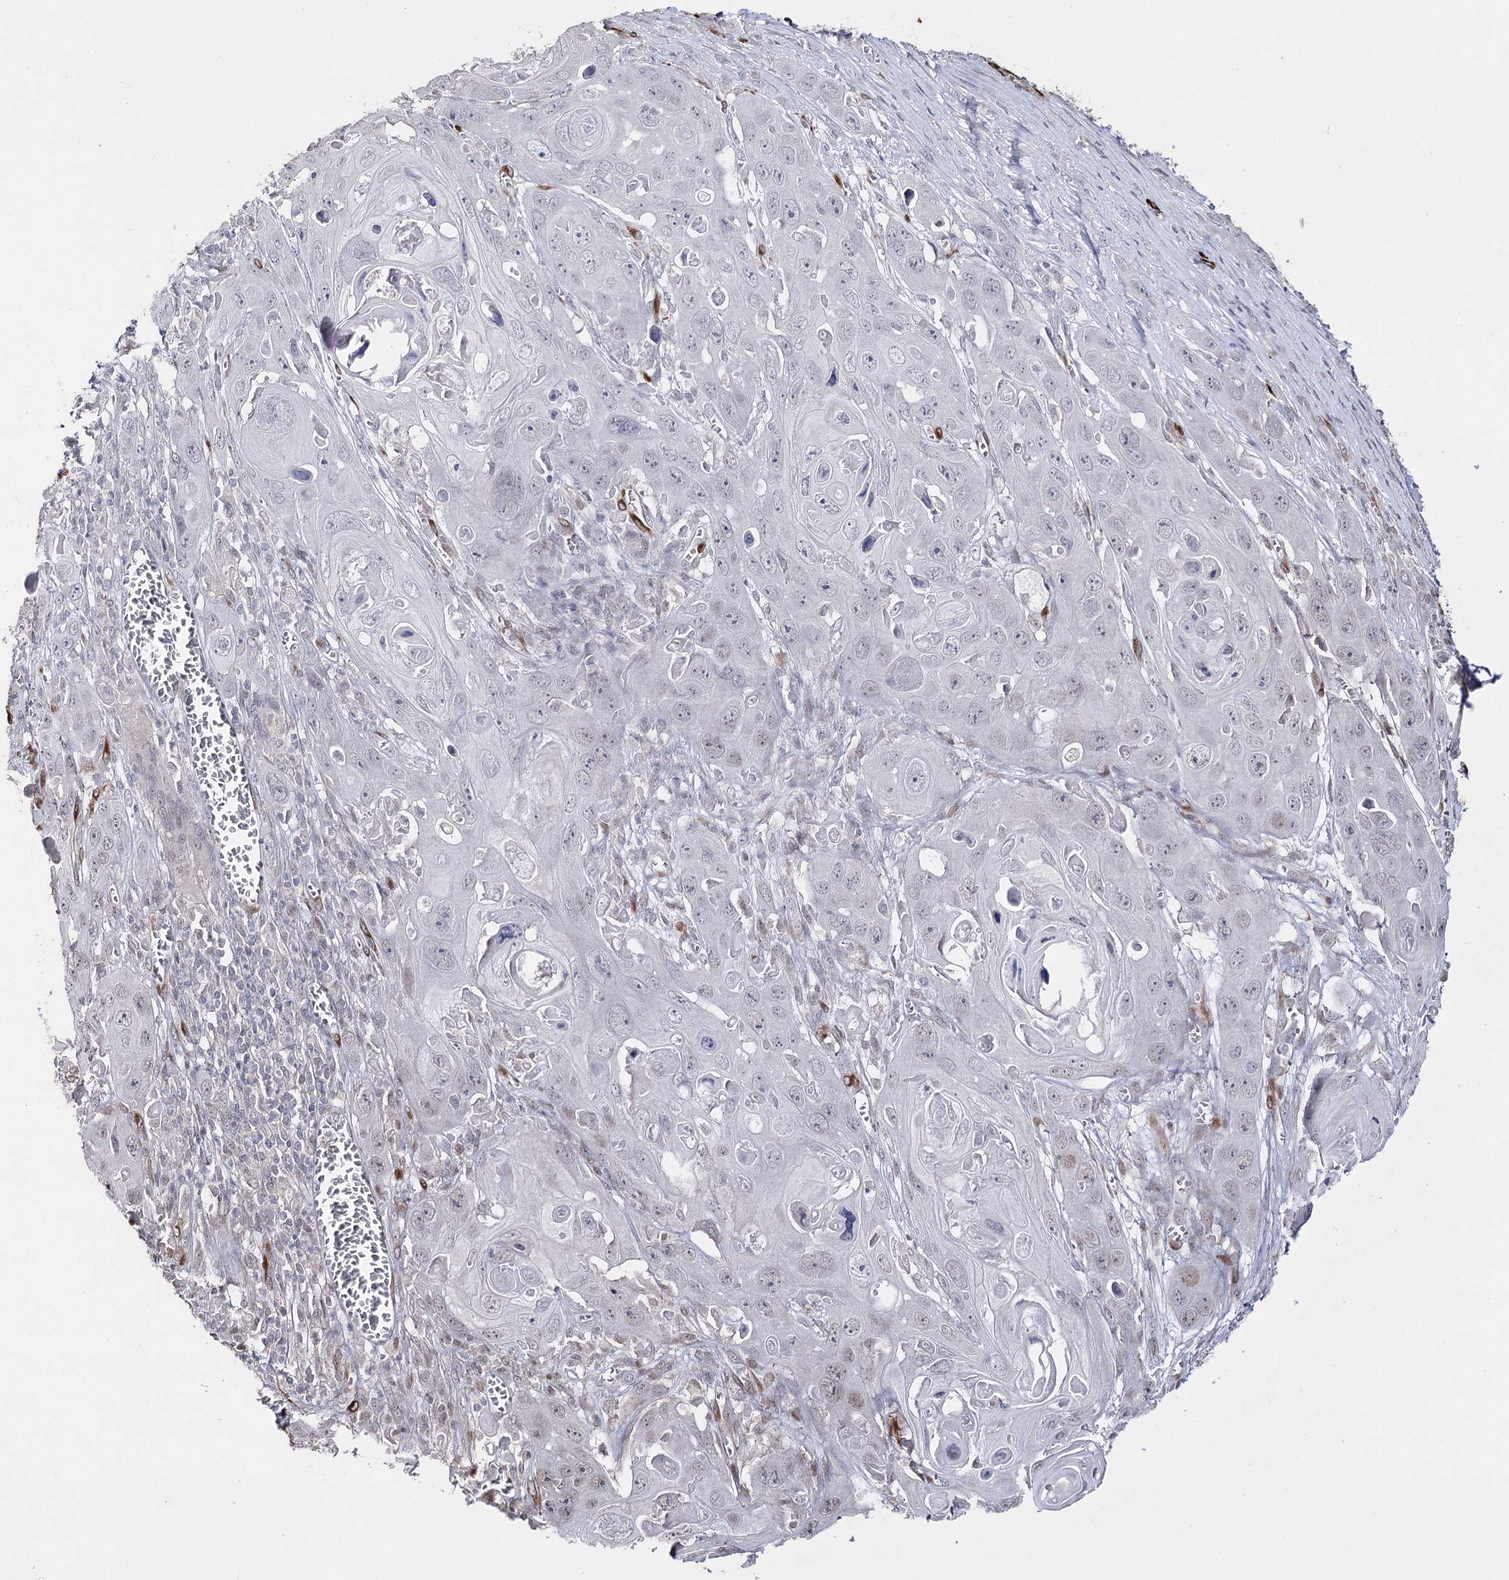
{"staining": {"intensity": "weak", "quantity": "<25%", "location": "nuclear"}, "tissue": "skin cancer", "cell_type": "Tumor cells", "image_type": "cancer", "snomed": [{"axis": "morphology", "description": "Squamous cell carcinoma, NOS"}, {"axis": "topography", "description": "Skin"}], "caption": "Immunohistochemical staining of skin cancer (squamous cell carcinoma) shows no significant expression in tumor cells.", "gene": "HSD11B2", "patient": {"sex": "male", "age": 55}}